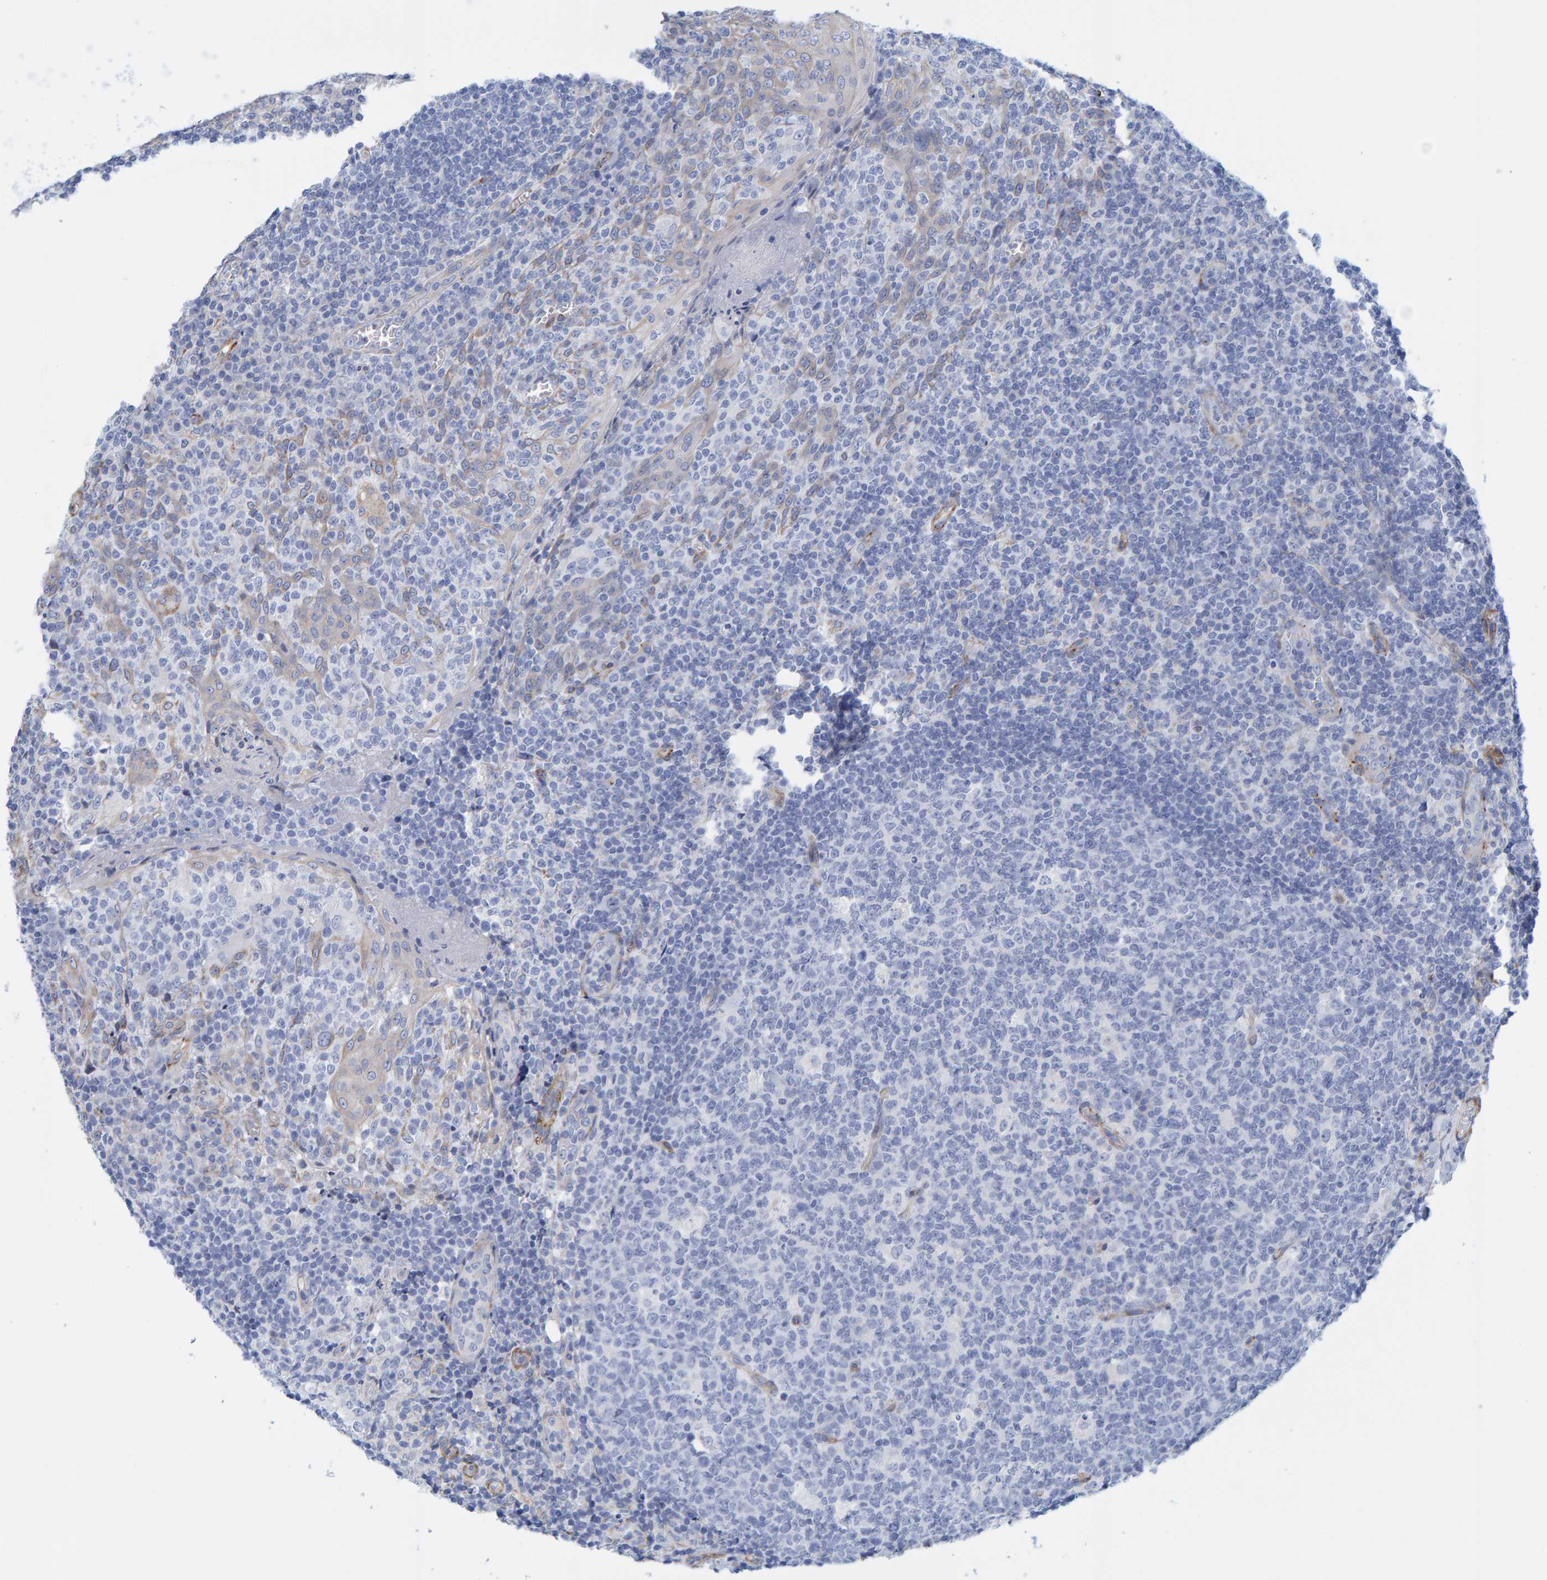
{"staining": {"intensity": "negative", "quantity": "none", "location": "none"}, "tissue": "tonsil", "cell_type": "Germinal center cells", "image_type": "normal", "snomed": [{"axis": "morphology", "description": "Normal tissue, NOS"}, {"axis": "topography", "description": "Tonsil"}], "caption": "Immunohistochemistry (IHC) photomicrograph of unremarkable tonsil stained for a protein (brown), which exhibits no expression in germinal center cells. (Brightfield microscopy of DAB immunohistochemistry at high magnification).", "gene": "MAP1B", "patient": {"sex": "female", "age": 19}}